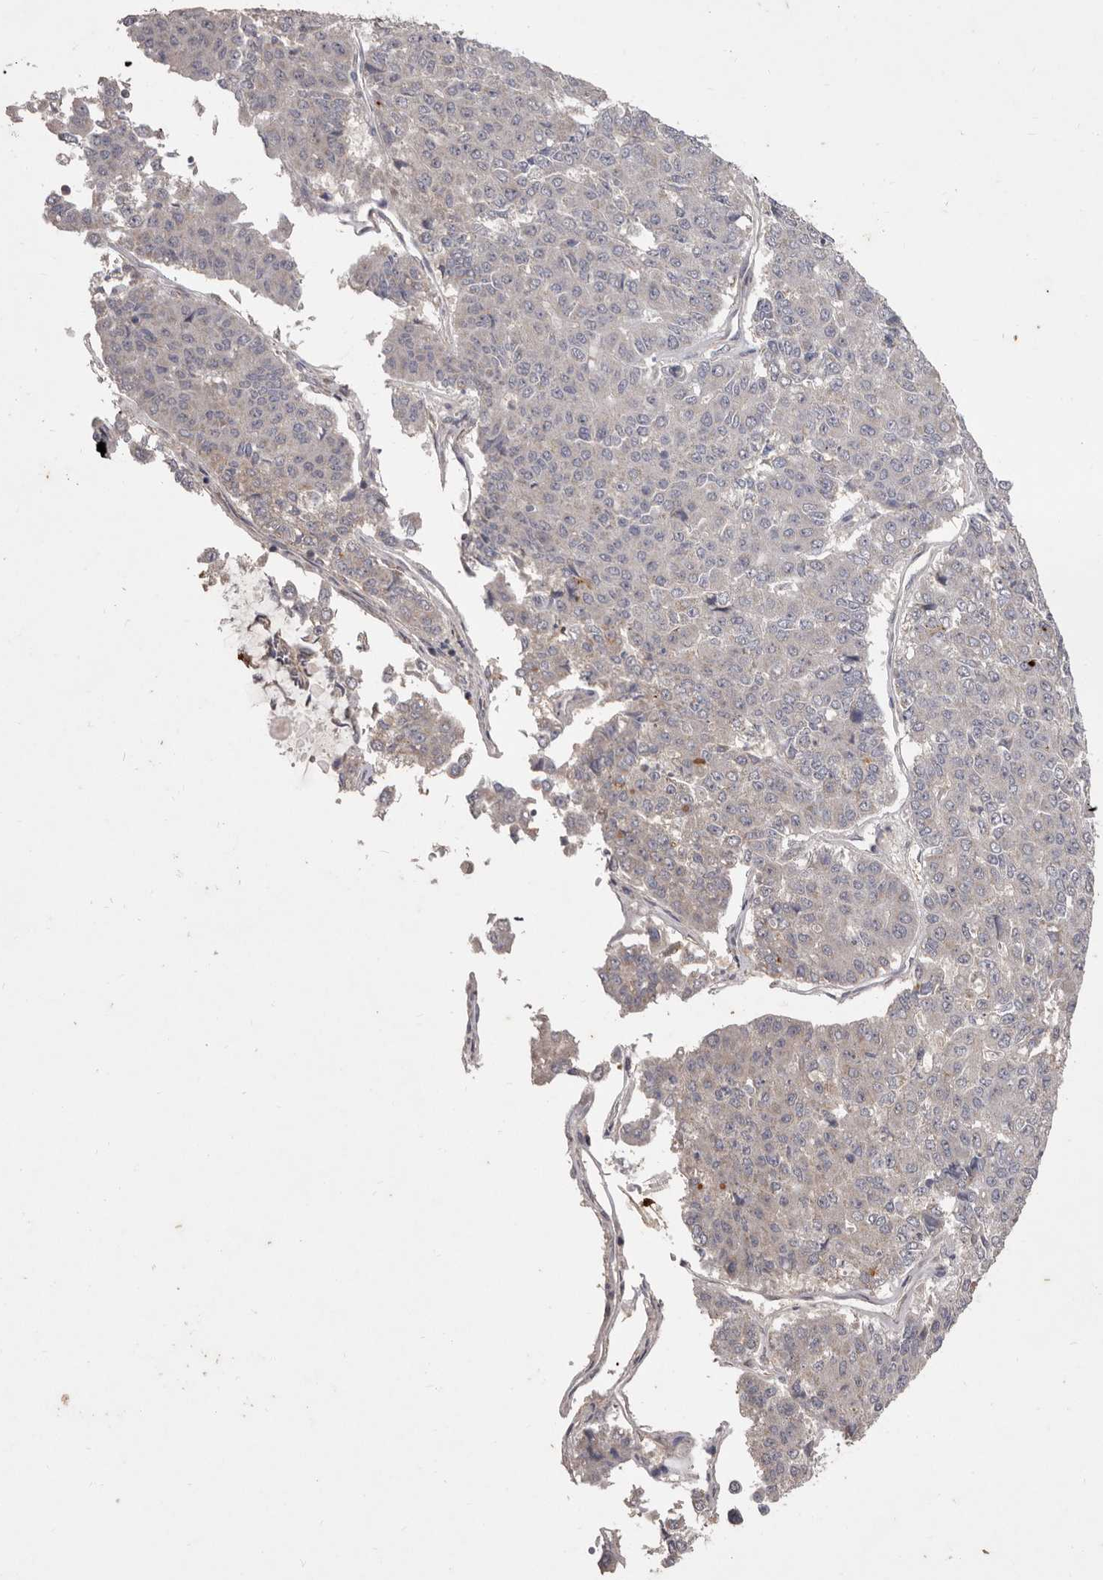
{"staining": {"intensity": "negative", "quantity": "none", "location": "none"}, "tissue": "pancreatic cancer", "cell_type": "Tumor cells", "image_type": "cancer", "snomed": [{"axis": "morphology", "description": "Adenocarcinoma, NOS"}, {"axis": "topography", "description": "Pancreas"}], "caption": "Immunohistochemistry (IHC) image of neoplastic tissue: pancreatic cancer (adenocarcinoma) stained with DAB demonstrates no significant protein expression in tumor cells.", "gene": "FLAD1", "patient": {"sex": "male", "age": 50}}